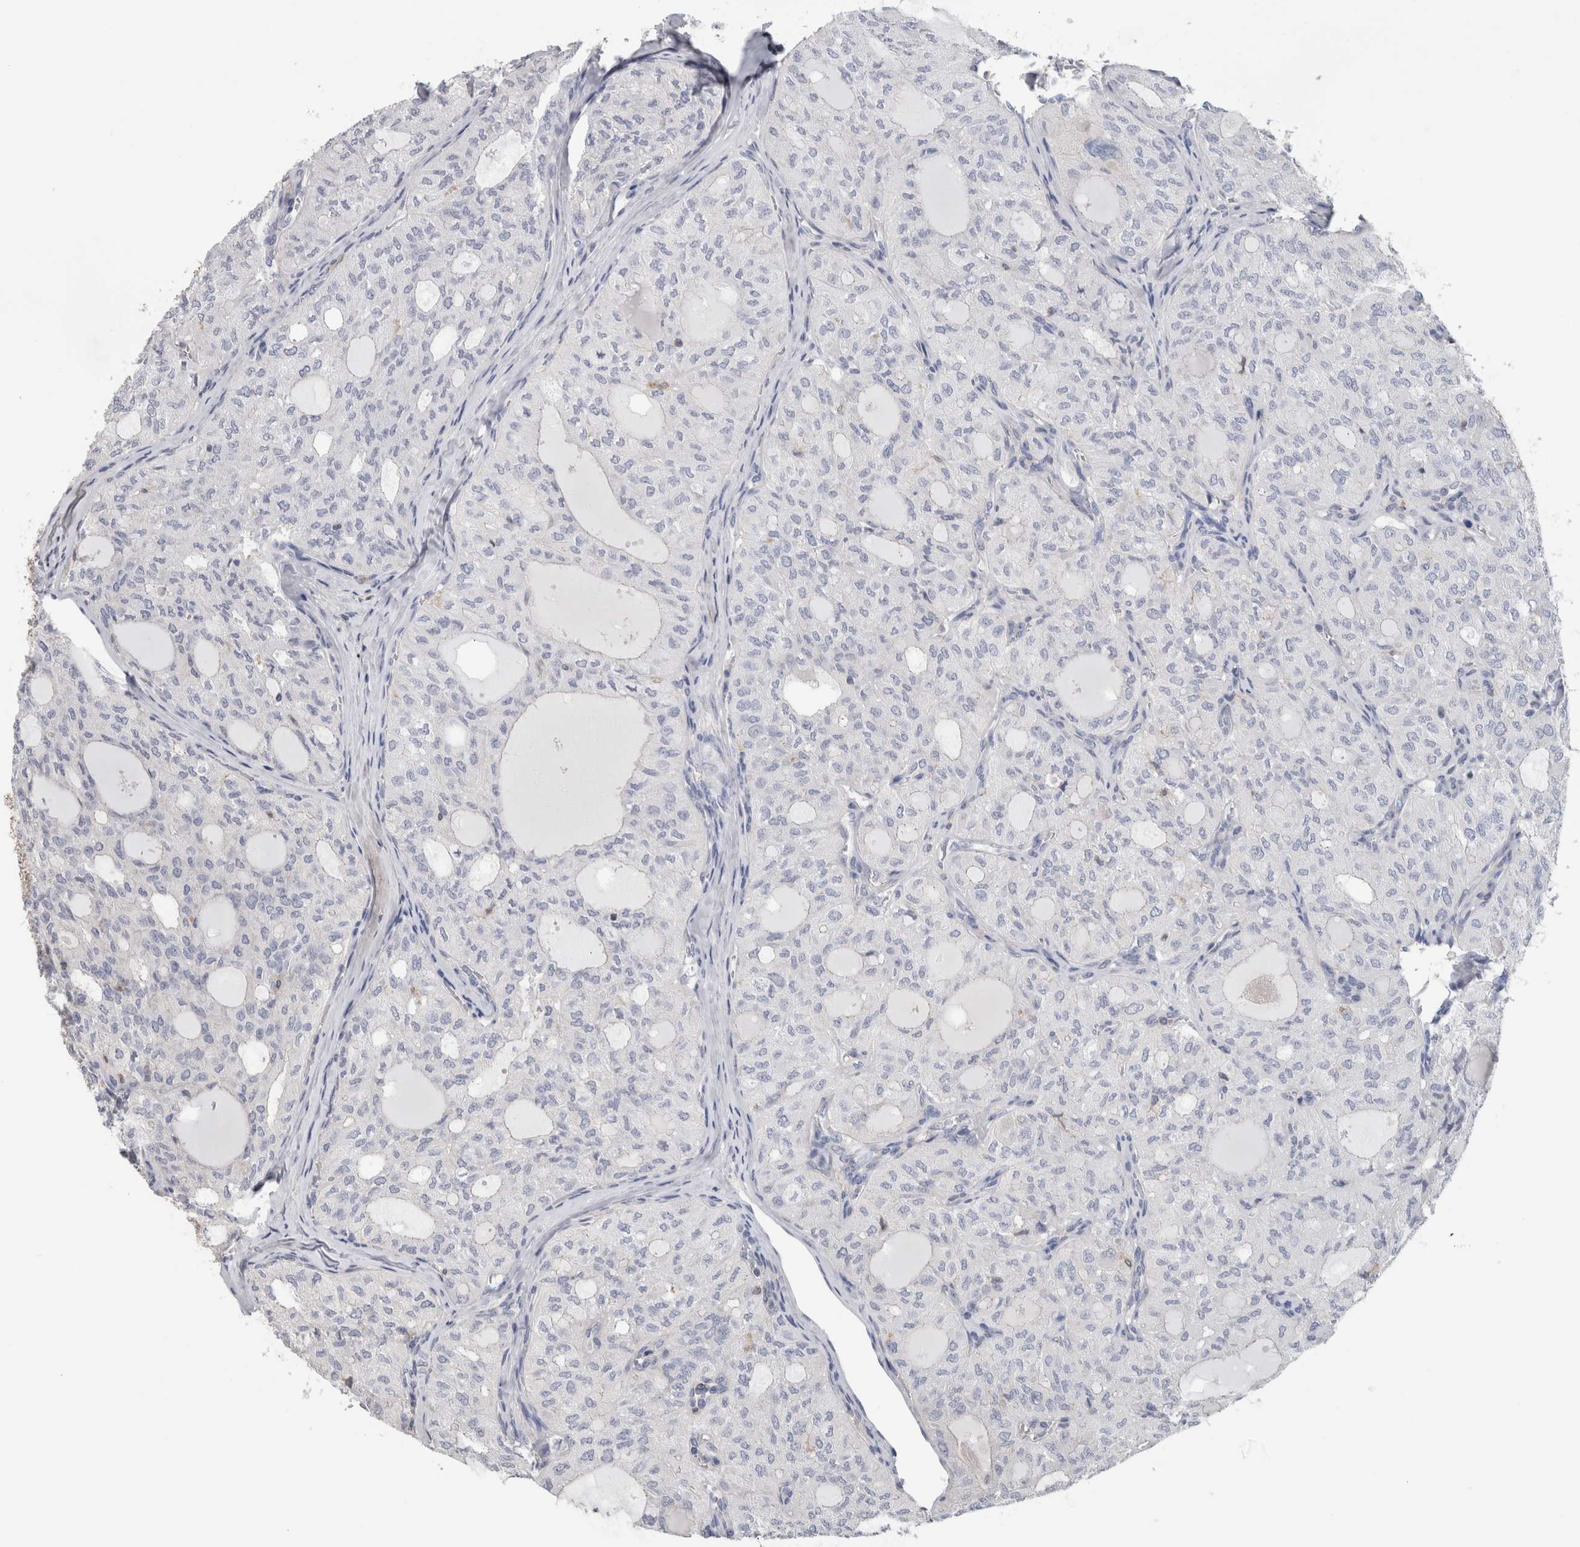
{"staining": {"intensity": "negative", "quantity": "none", "location": "none"}, "tissue": "thyroid cancer", "cell_type": "Tumor cells", "image_type": "cancer", "snomed": [{"axis": "morphology", "description": "Follicular adenoma carcinoma, NOS"}, {"axis": "topography", "description": "Thyroid gland"}], "caption": "A micrograph of human thyroid follicular adenoma carcinoma is negative for staining in tumor cells.", "gene": "SCRN1", "patient": {"sex": "male", "age": 75}}